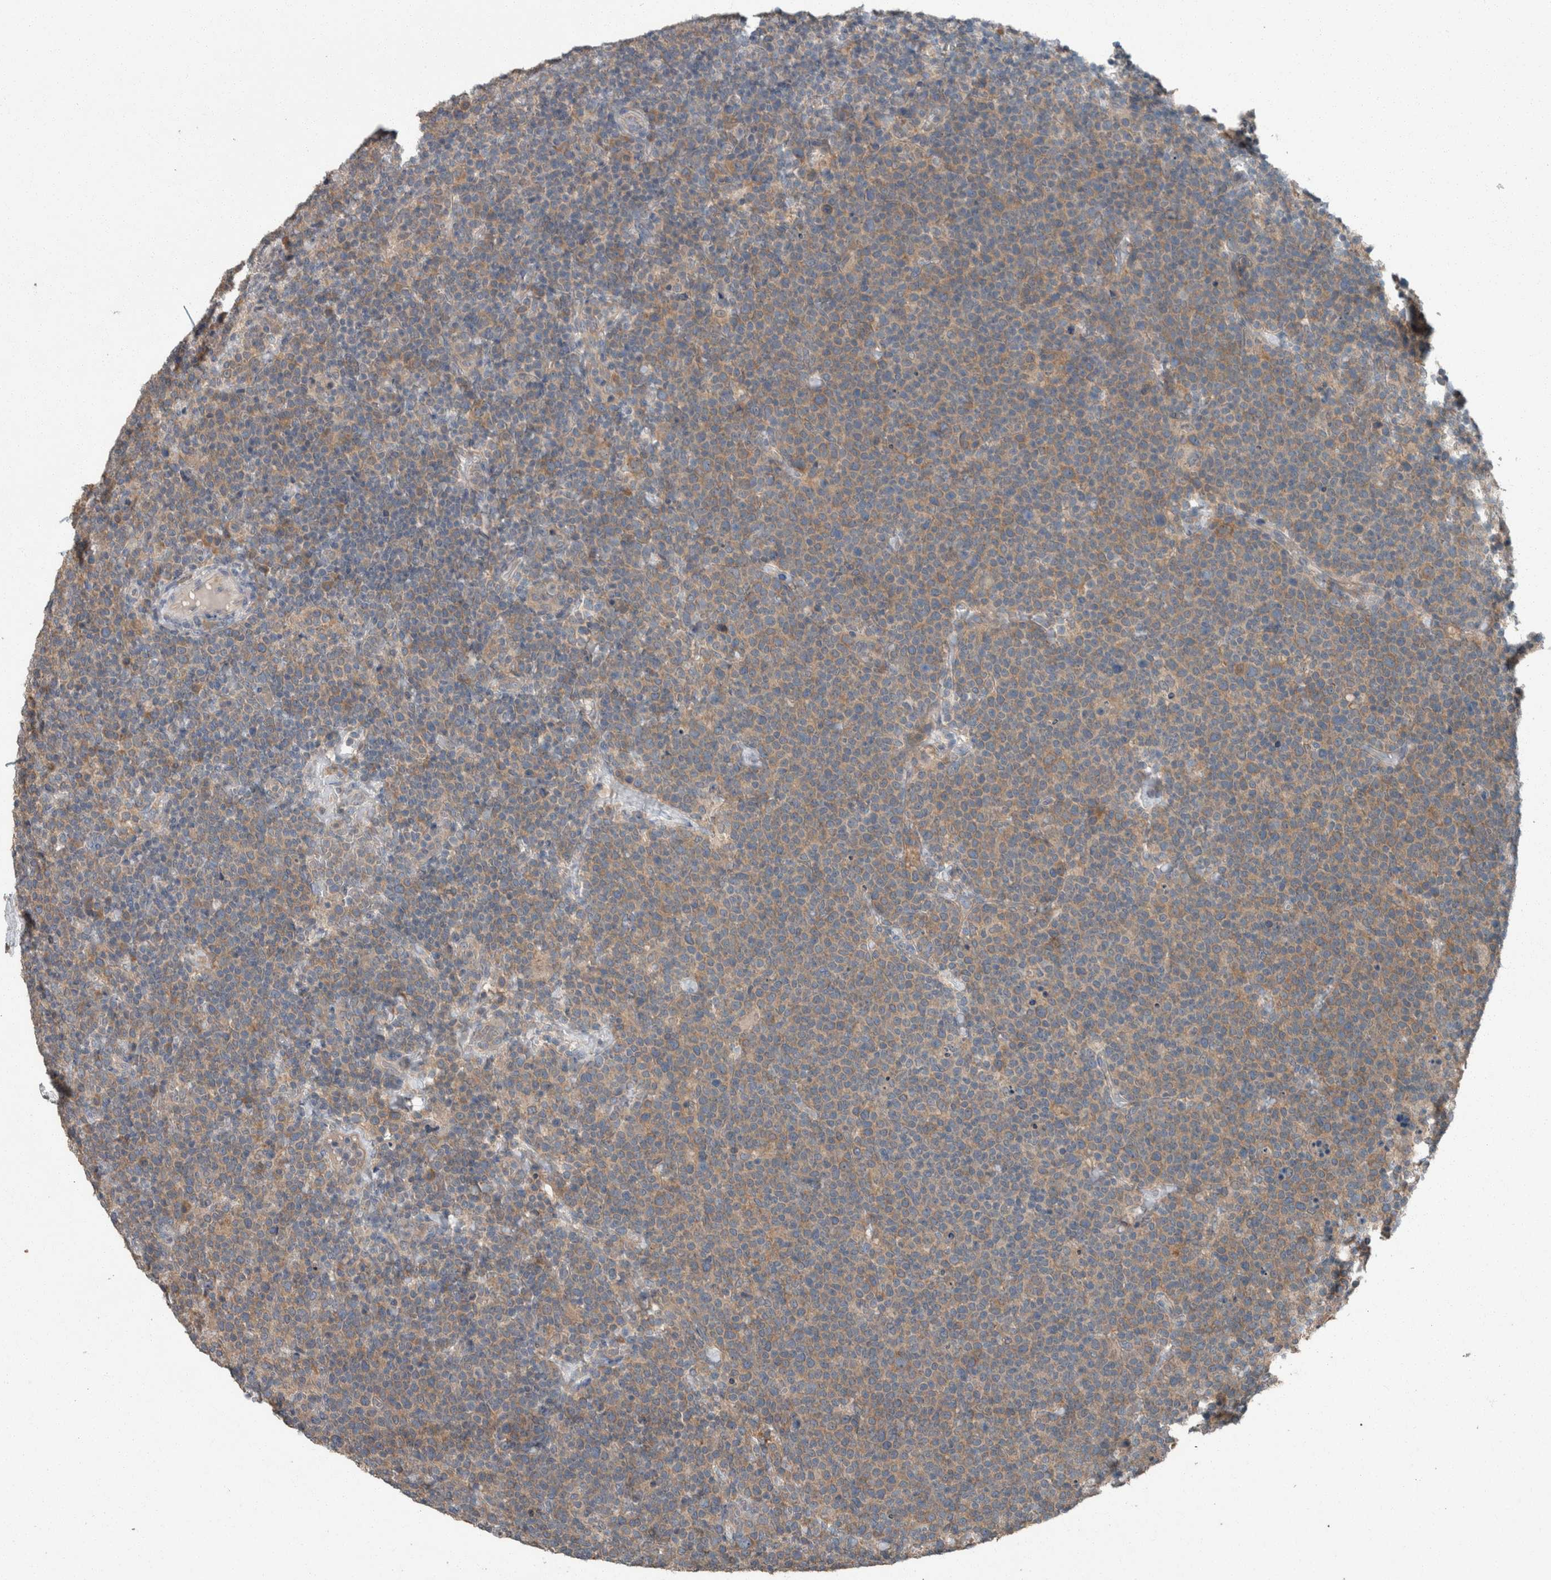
{"staining": {"intensity": "weak", "quantity": ">75%", "location": "cytoplasmic/membranous"}, "tissue": "lymphoma", "cell_type": "Tumor cells", "image_type": "cancer", "snomed": [{"axis": "morphology", "description": "Malignant lymphoma, non-Hodgkin's type, High grade"}, {"axis": "topography", "description": "Lymph node"}], "caption": "A photomicrograph of human lymphoma stained for a protein demonstrates weak cytoplasmic/membranous brown staining in tumor cells.", "gene": "KNTC1", "patient": {"sex": "male", "age": 61}}